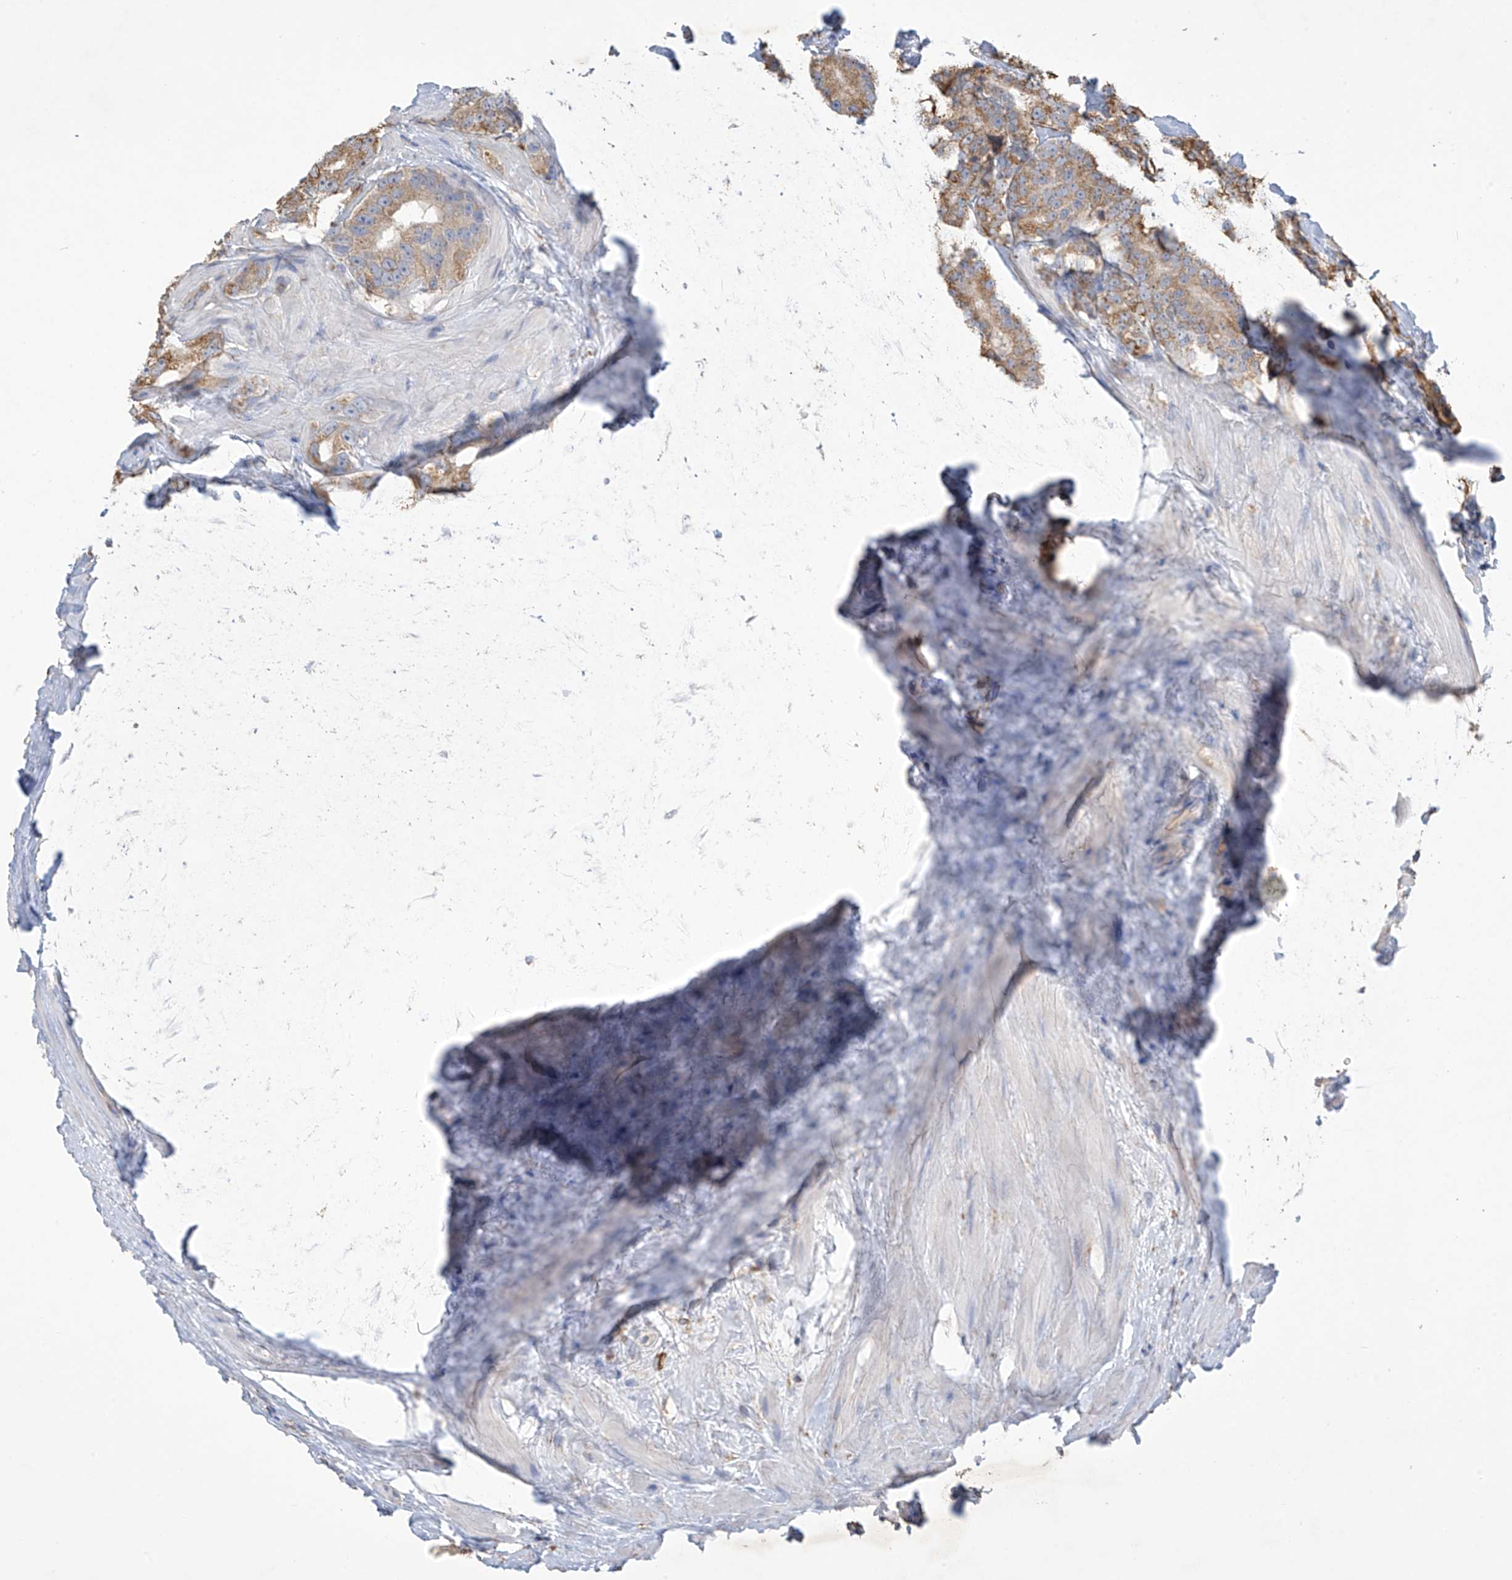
{"staining": {"intensity": "weak", "quantity": ">75%", "location": "cytoplasmic/membranous"}, "tissue": "prostate cancer", "cell_type": "Tumor cells", "image_type": "cancer", "snomed": [{"axis": "morphology", "description": "Adenocarcinoma, High grade"}, {"axis": "topography", "description": "Prostate"}], "caption": "The histopathology image exhibits staining of prostate high-grade adenocarcinoma, revealing weak cytoplasmic/membranous protein expression (brown color) within tumor cells.", "gene": "OGT", "patient": {"sex": "male", "age": 56}}